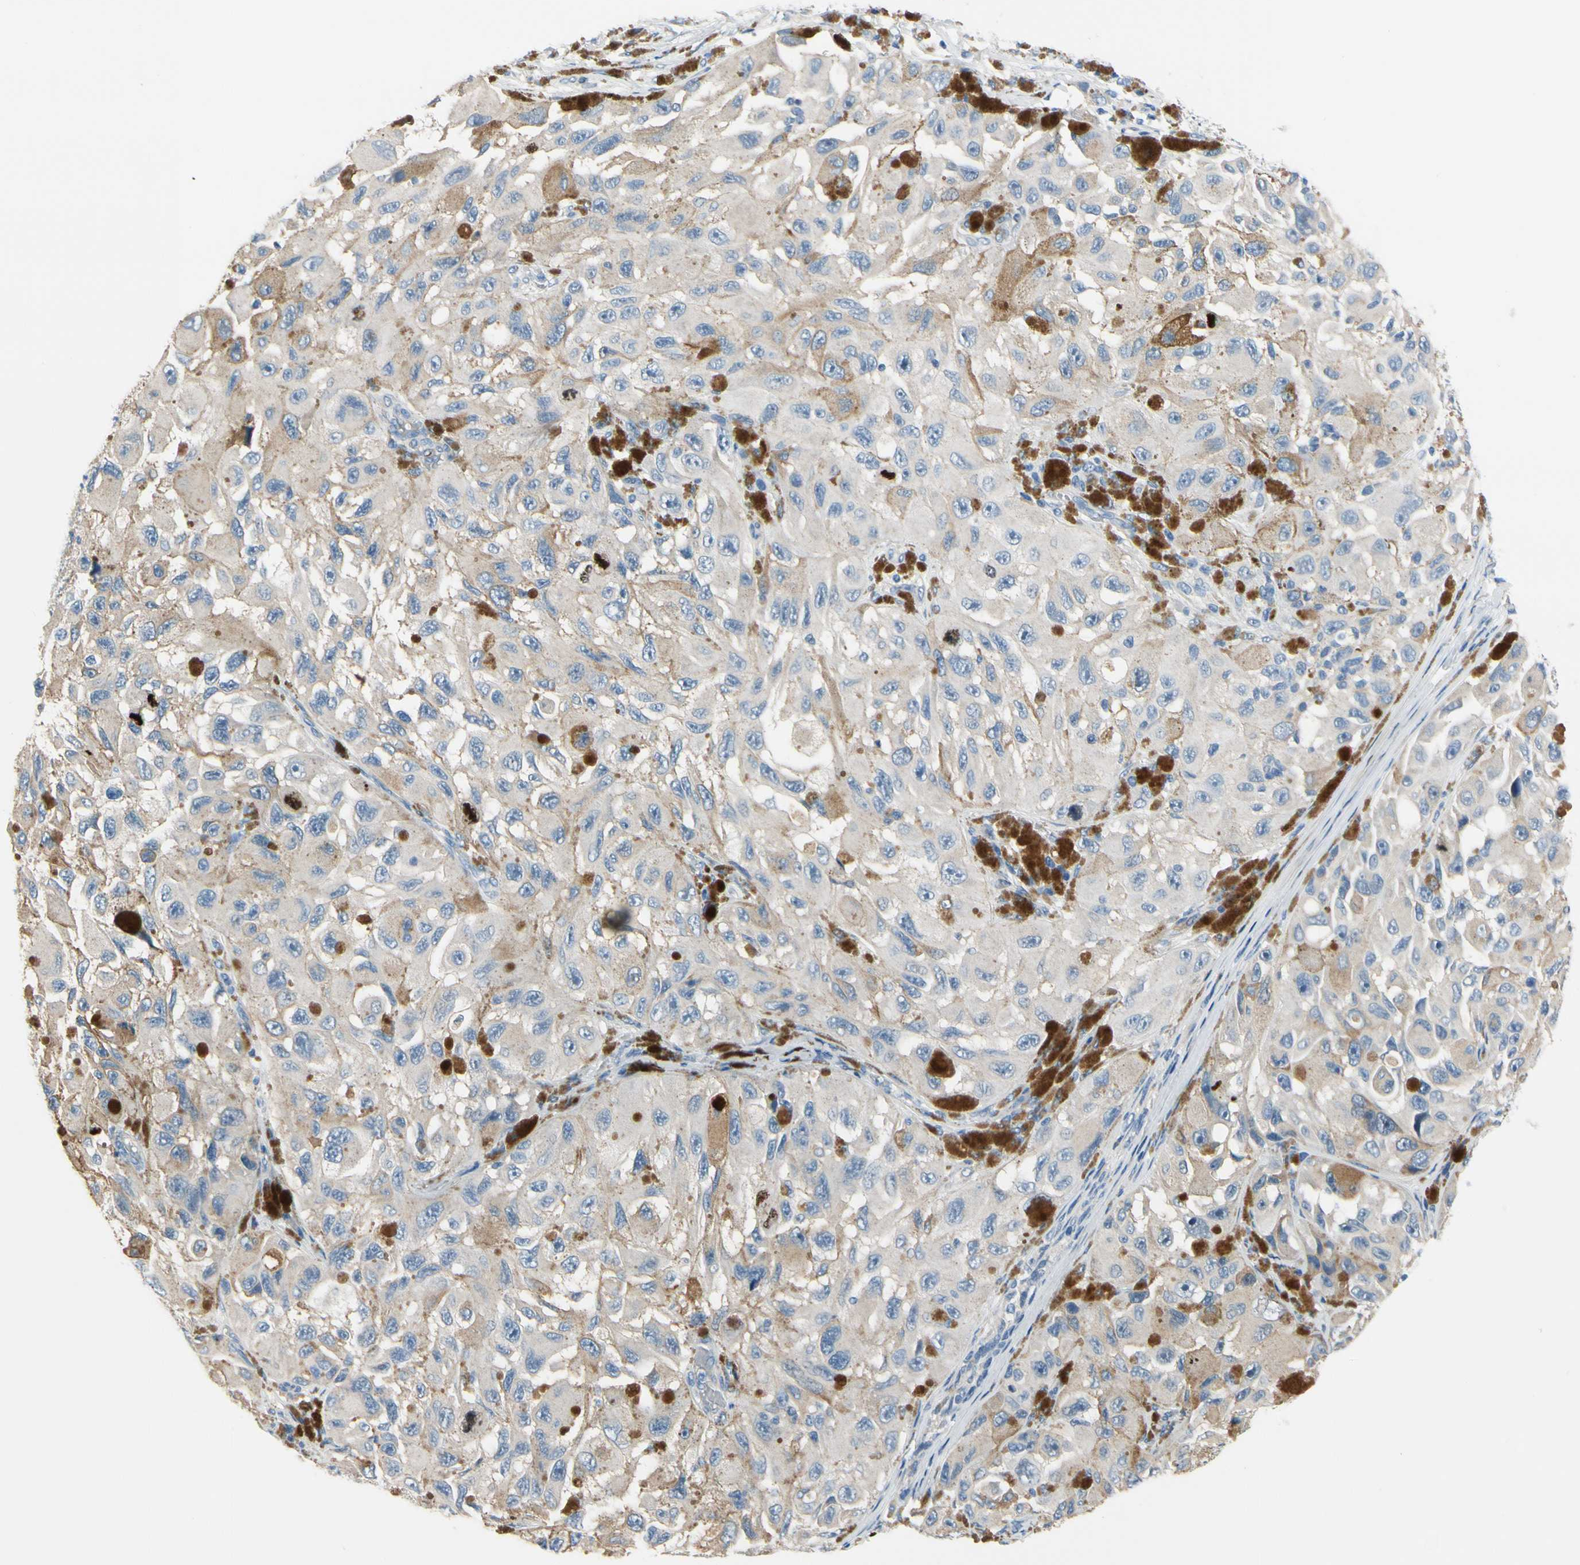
{"staining": {"intensity": "moderate", "quantity": "<25%", "location": "cytoplasmic/membranous"}, "tissue": "melanoma", "cell_type": "Tumor cells", "image_type": "cancer", "snomed": [{"axis": "morphology", "description": "Malignant melanoma, NOS"}, {"axis": "topography", "description": "Skin"}], "caption": "Protein expression by immunohistochemistry demonstrates moderate cytoplasmic/membranous expression in about <25% of tumor cells in malignant melanoma. (Brightfield microscopy of DAB IHC at high magnification).", "gene": "CKAP2", "patient": {"sex": "female", "age": 73}}